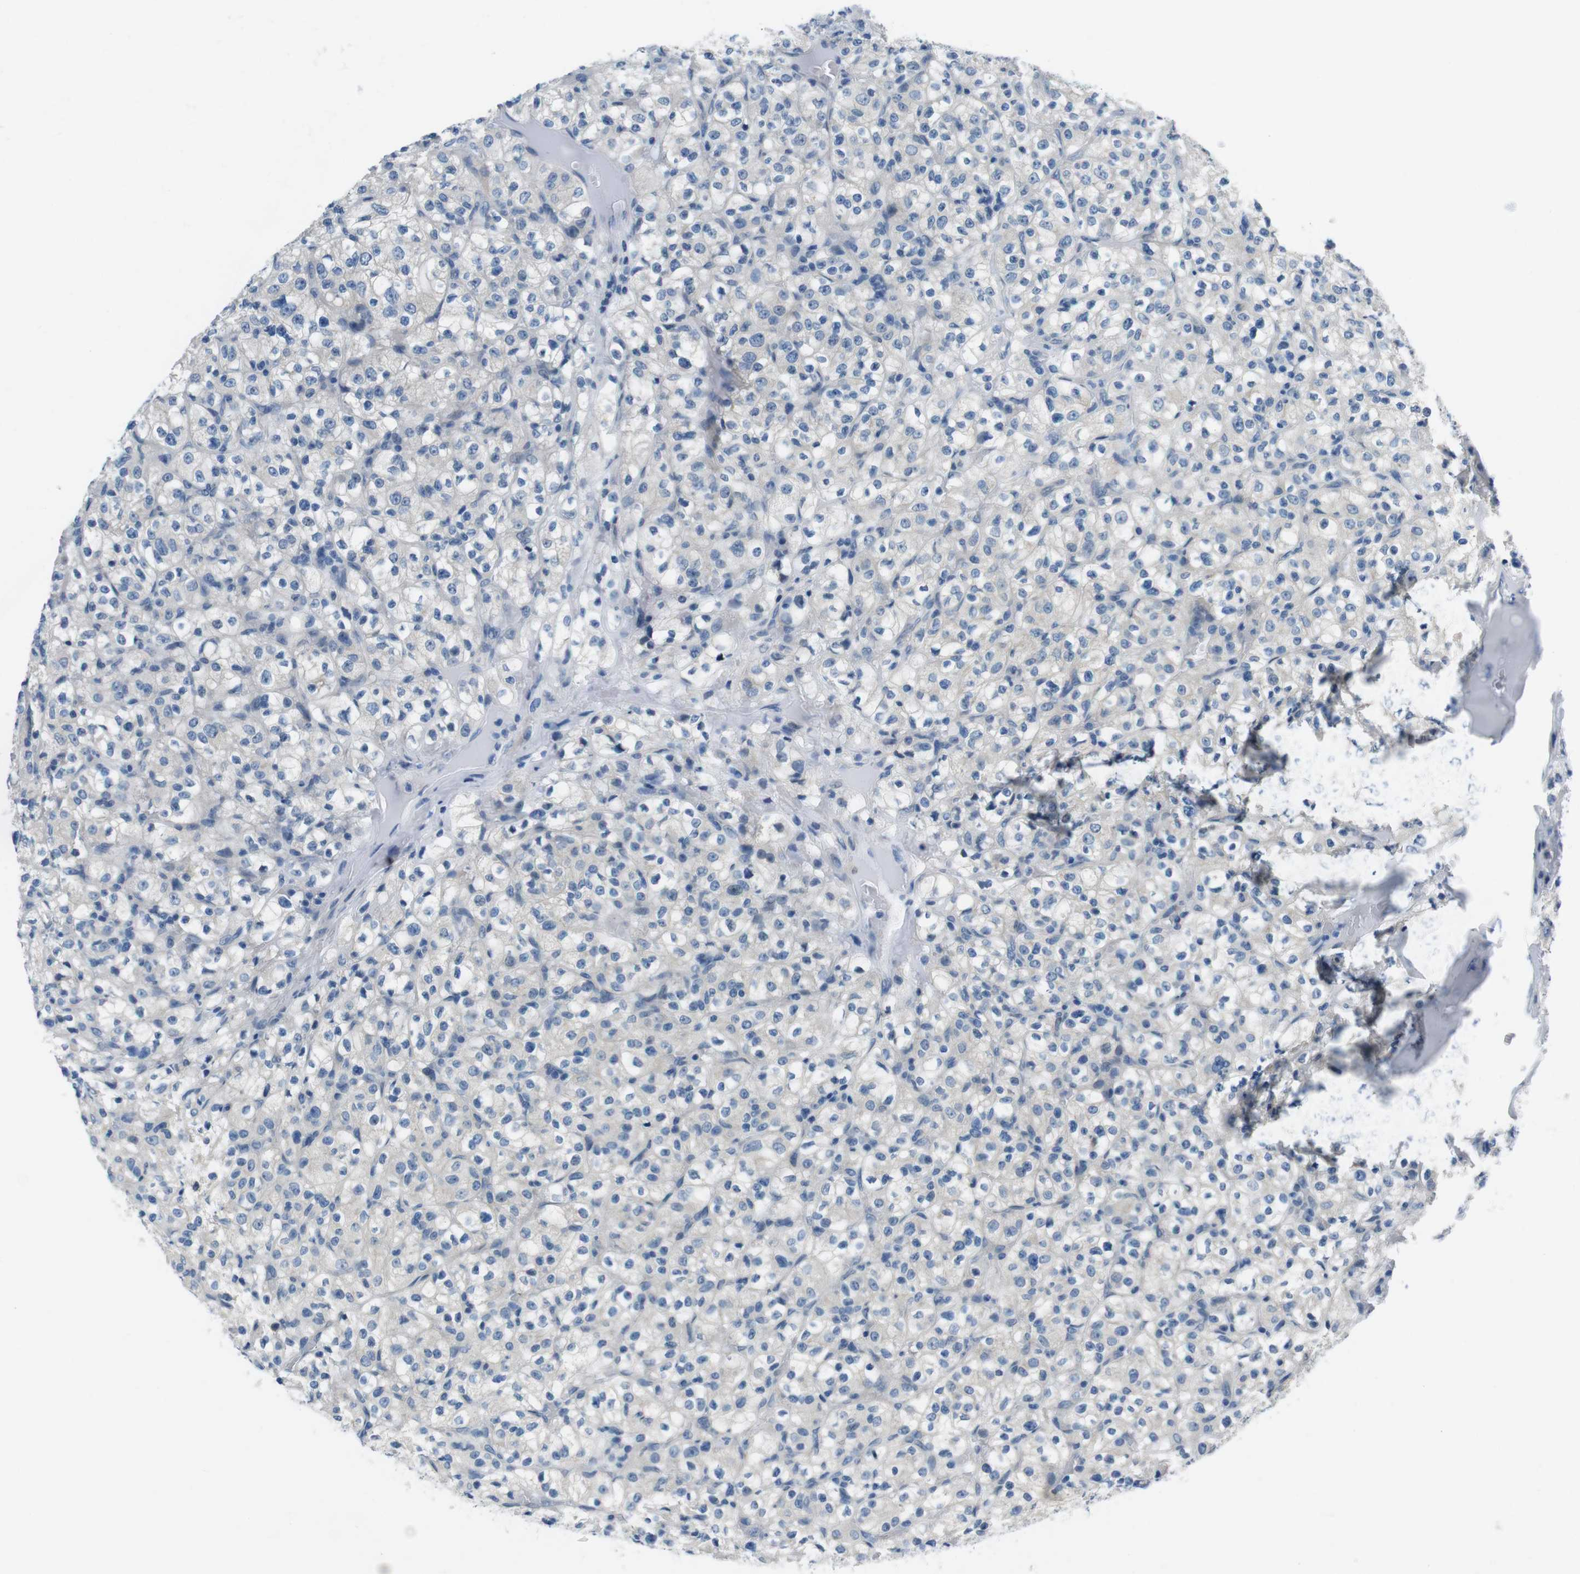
{"staining": {"intensity": "negative", "quantity": "none", "location": "none"}, "tissue": "renal cancer", "cell_type": "Tumor cells", "image_type": "cancer", "snomed": [{"axis": "morphology", "description": "Normal tissue, NOS"}, {"axis": "morphology", "description": "Adenocarcinoma, NOS"}, {"axis": "topography", "description": "Kidney"}], "caption": "High power microscopy histopathology image of an immunohistochemistry (IHC) histopathology image of adenocarcinoma (renal), revealing no significant staining in tumor cells.", "gene": "HRH2", "patient": {"sex": "female", "age": 72}}